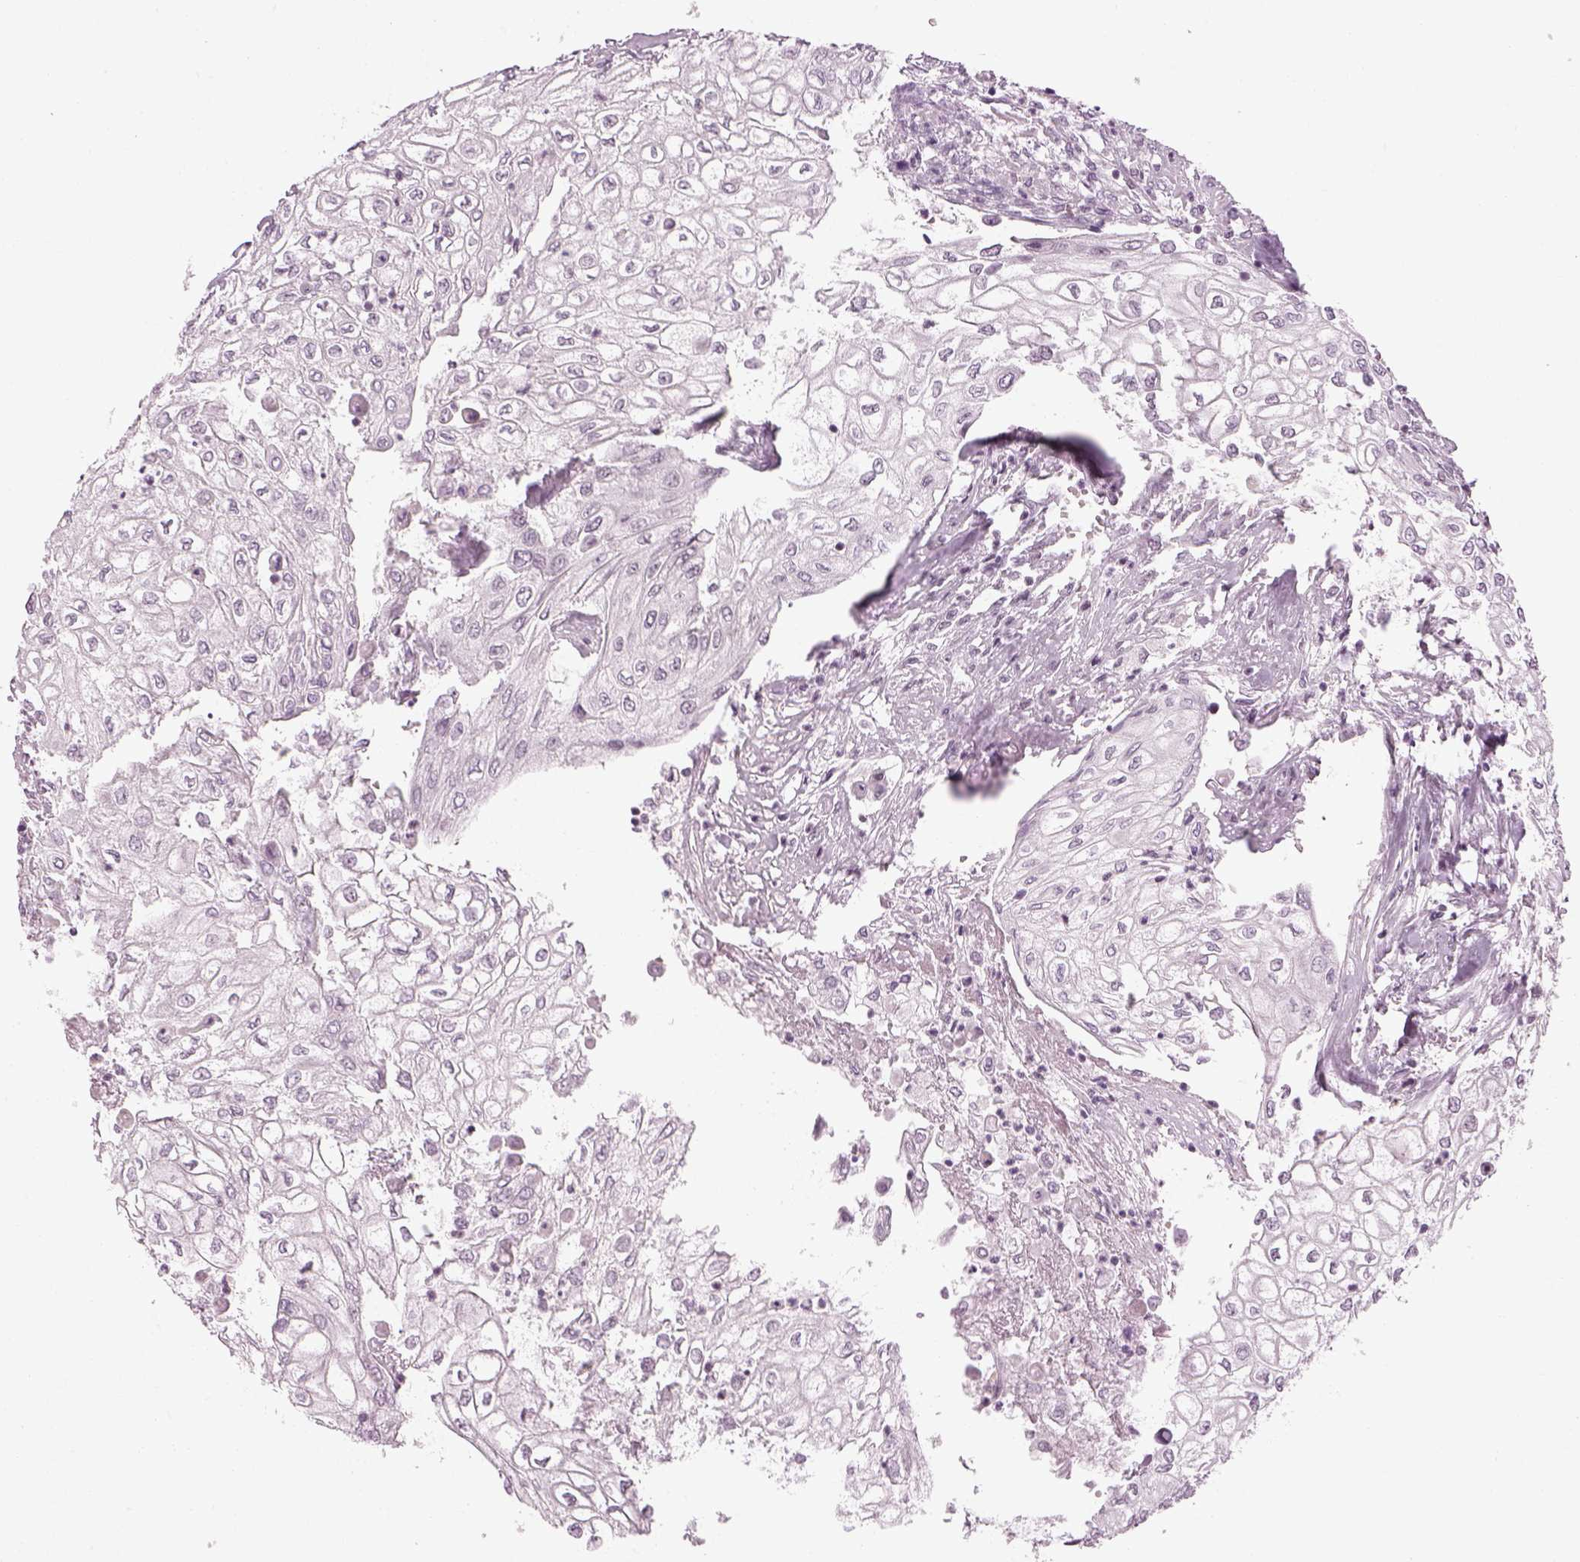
{"staining": {"intensity": "negative", "quantity": "none", "location": "none"}, "tissue": "urothelial cancer", "cell_type": "Tumor cells", "image_type": "cancer", "snomed": [{"axis": "morphology", "description": "Urothelial carcinoma, High grade"}, {"axis": "topography", "description": "Urinary bladder"}], "caption": "Immunohistochemistry histopathology image of neoplastic tissue: human high-grade urothelial carcinoma stained with DAB shows no significant protein expression in tumor cells.", "gene": "KCNG2", "patient": {"sex": "male", "age": 62}}